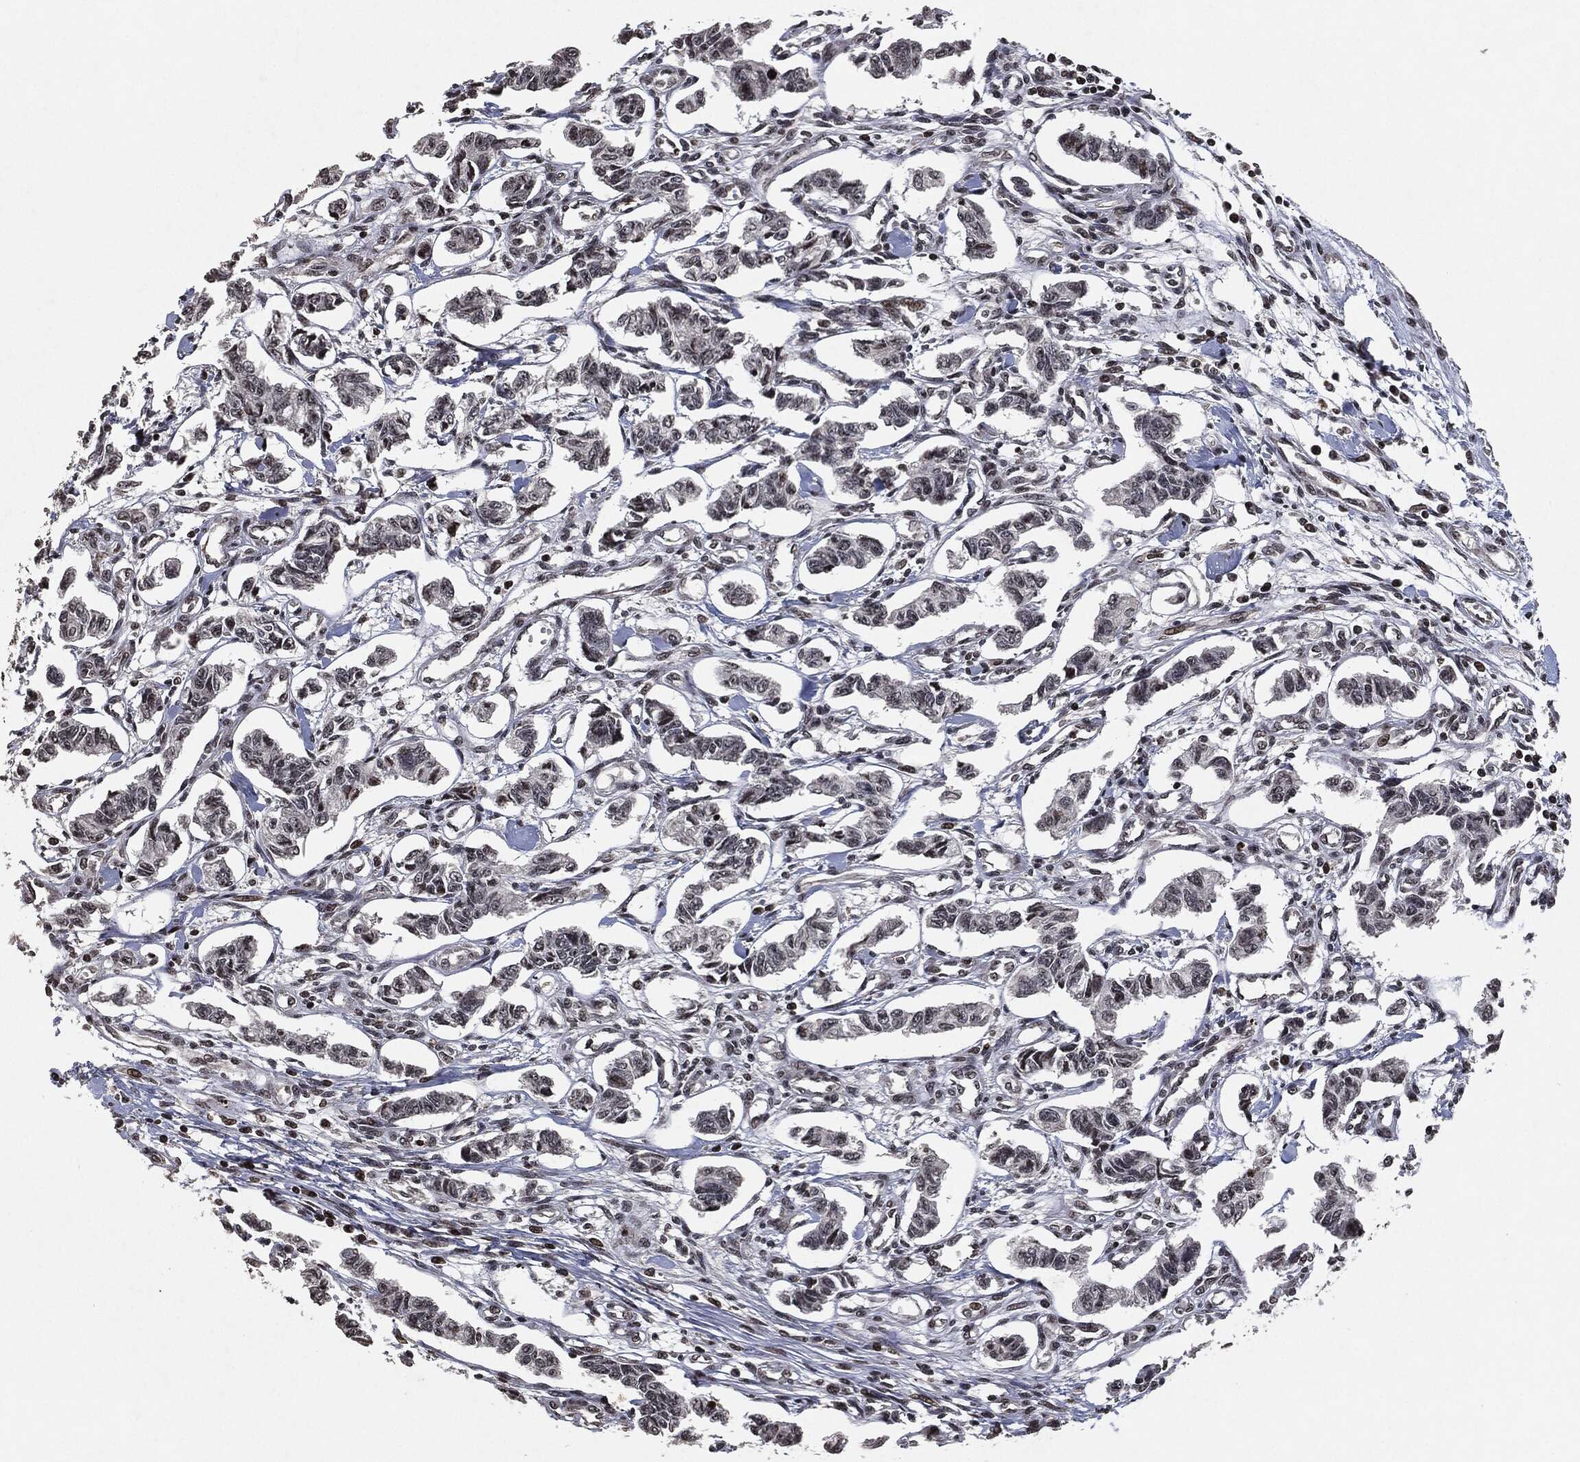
{"staining": {"intensity": "negative", "quantity": "none", "location": "none"}, "tissue": "carcinoid", "cell_type": "Tumor cells", "image_type": "cancer", "snomed": [{"axis": "morphology", "description": "Carcinoid, malignant, NOS"}, {"axis": "topography", "description": "Kidney"}], "caption": "Tumor cells are negative for protein expression in human carcinoid (malignant).", "gene": "JUN", "patient": {"sex": "female", "age": 41}}